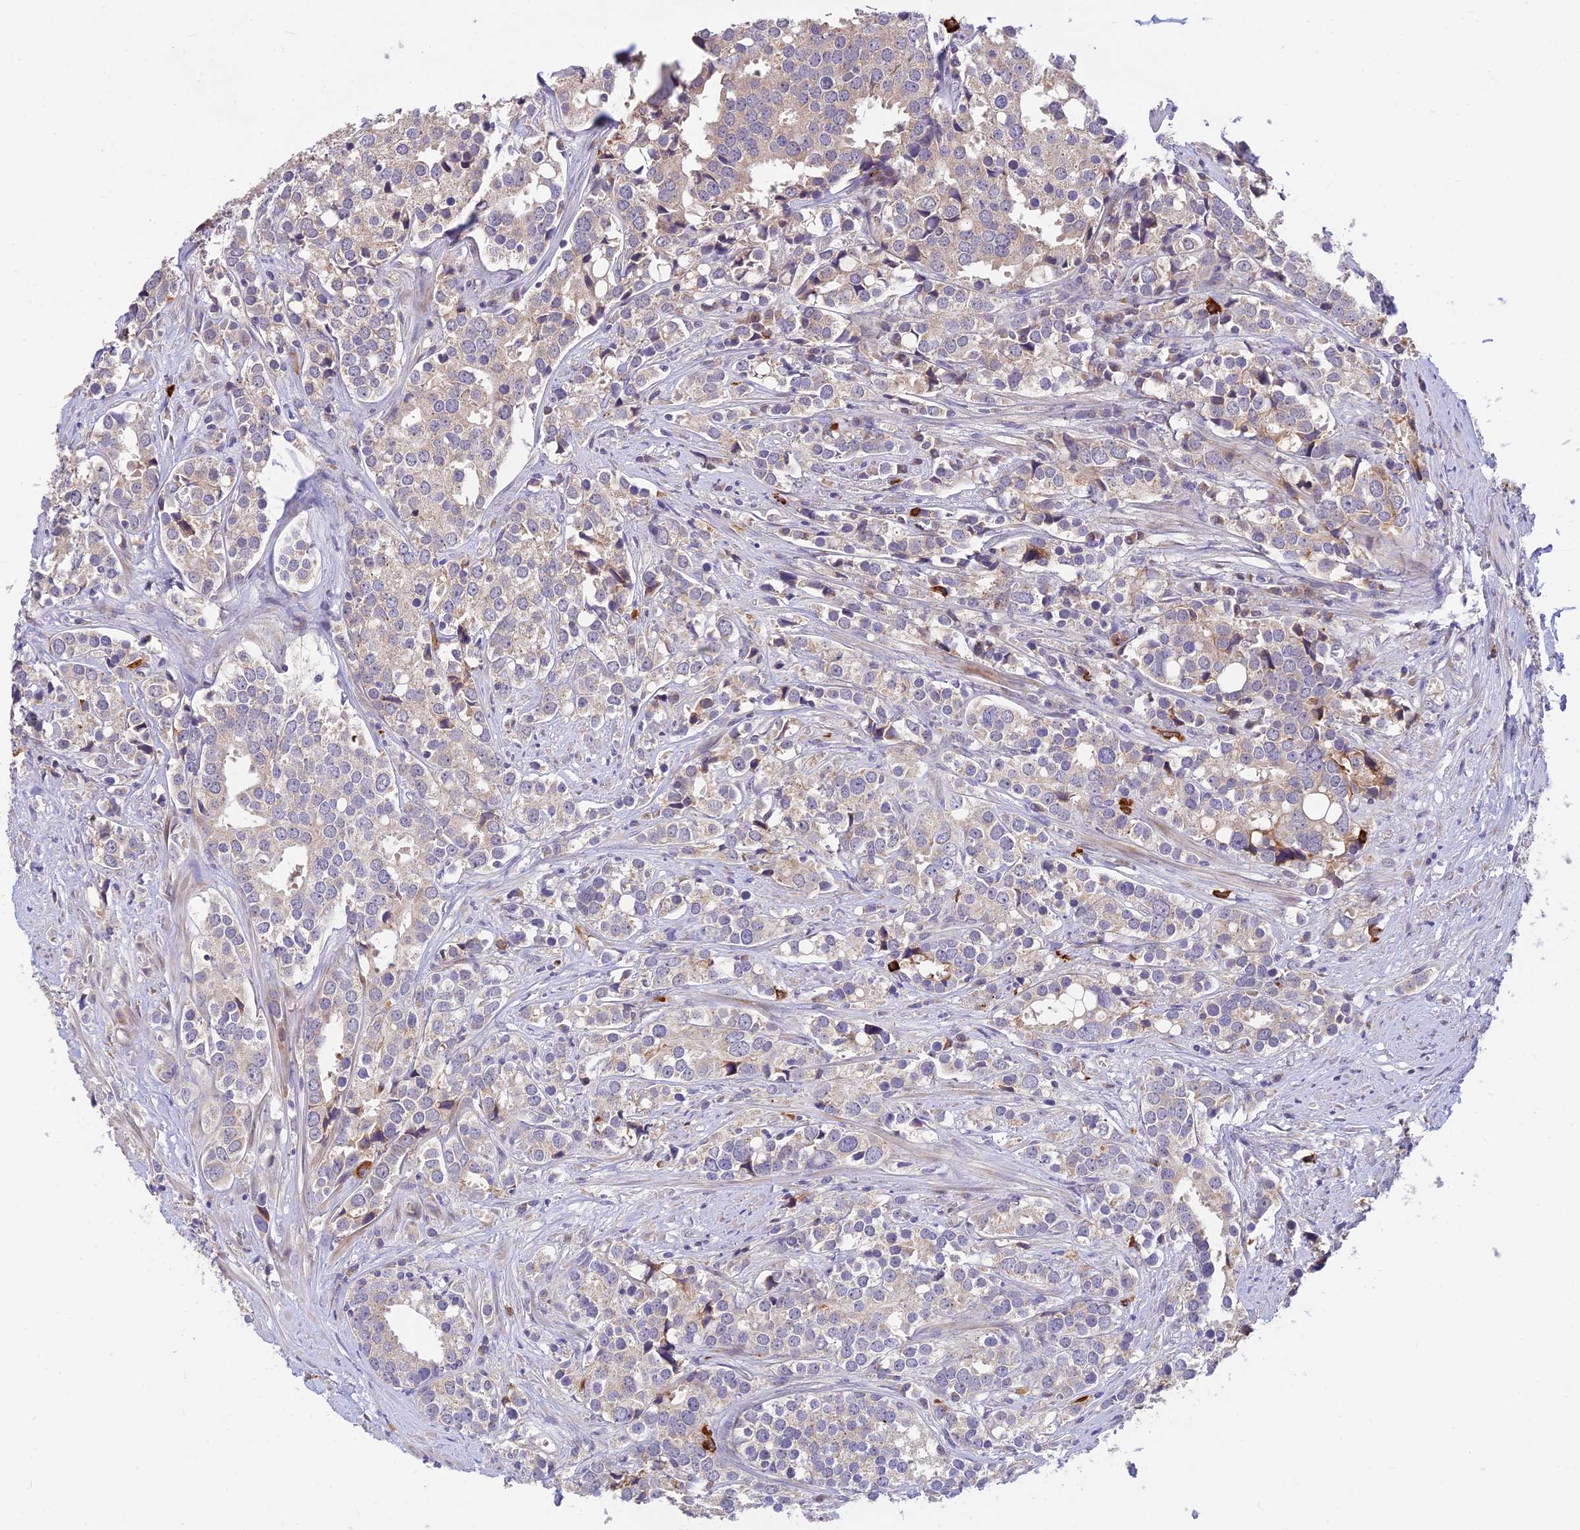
{"staining": {"intensity": "weak", "quantity": "<25%", "location": "cytoplasmic/membranous"}, "tissue": "prostate cancer", "cell_type": "Tumor cells", "image_type": "cancer", "snomed": [{"axis": "morphology", "description": "Adenocarcinoma, High grade"}, {"axis": "topography", "description": "Prostate"}], "caption": "Tumor cells are negative for brown protein staining in prostate cancer (adenocarcinoma (high-grade)).", "gene": "ASPDH", "patient": {"sex": "male", "age": 71}}